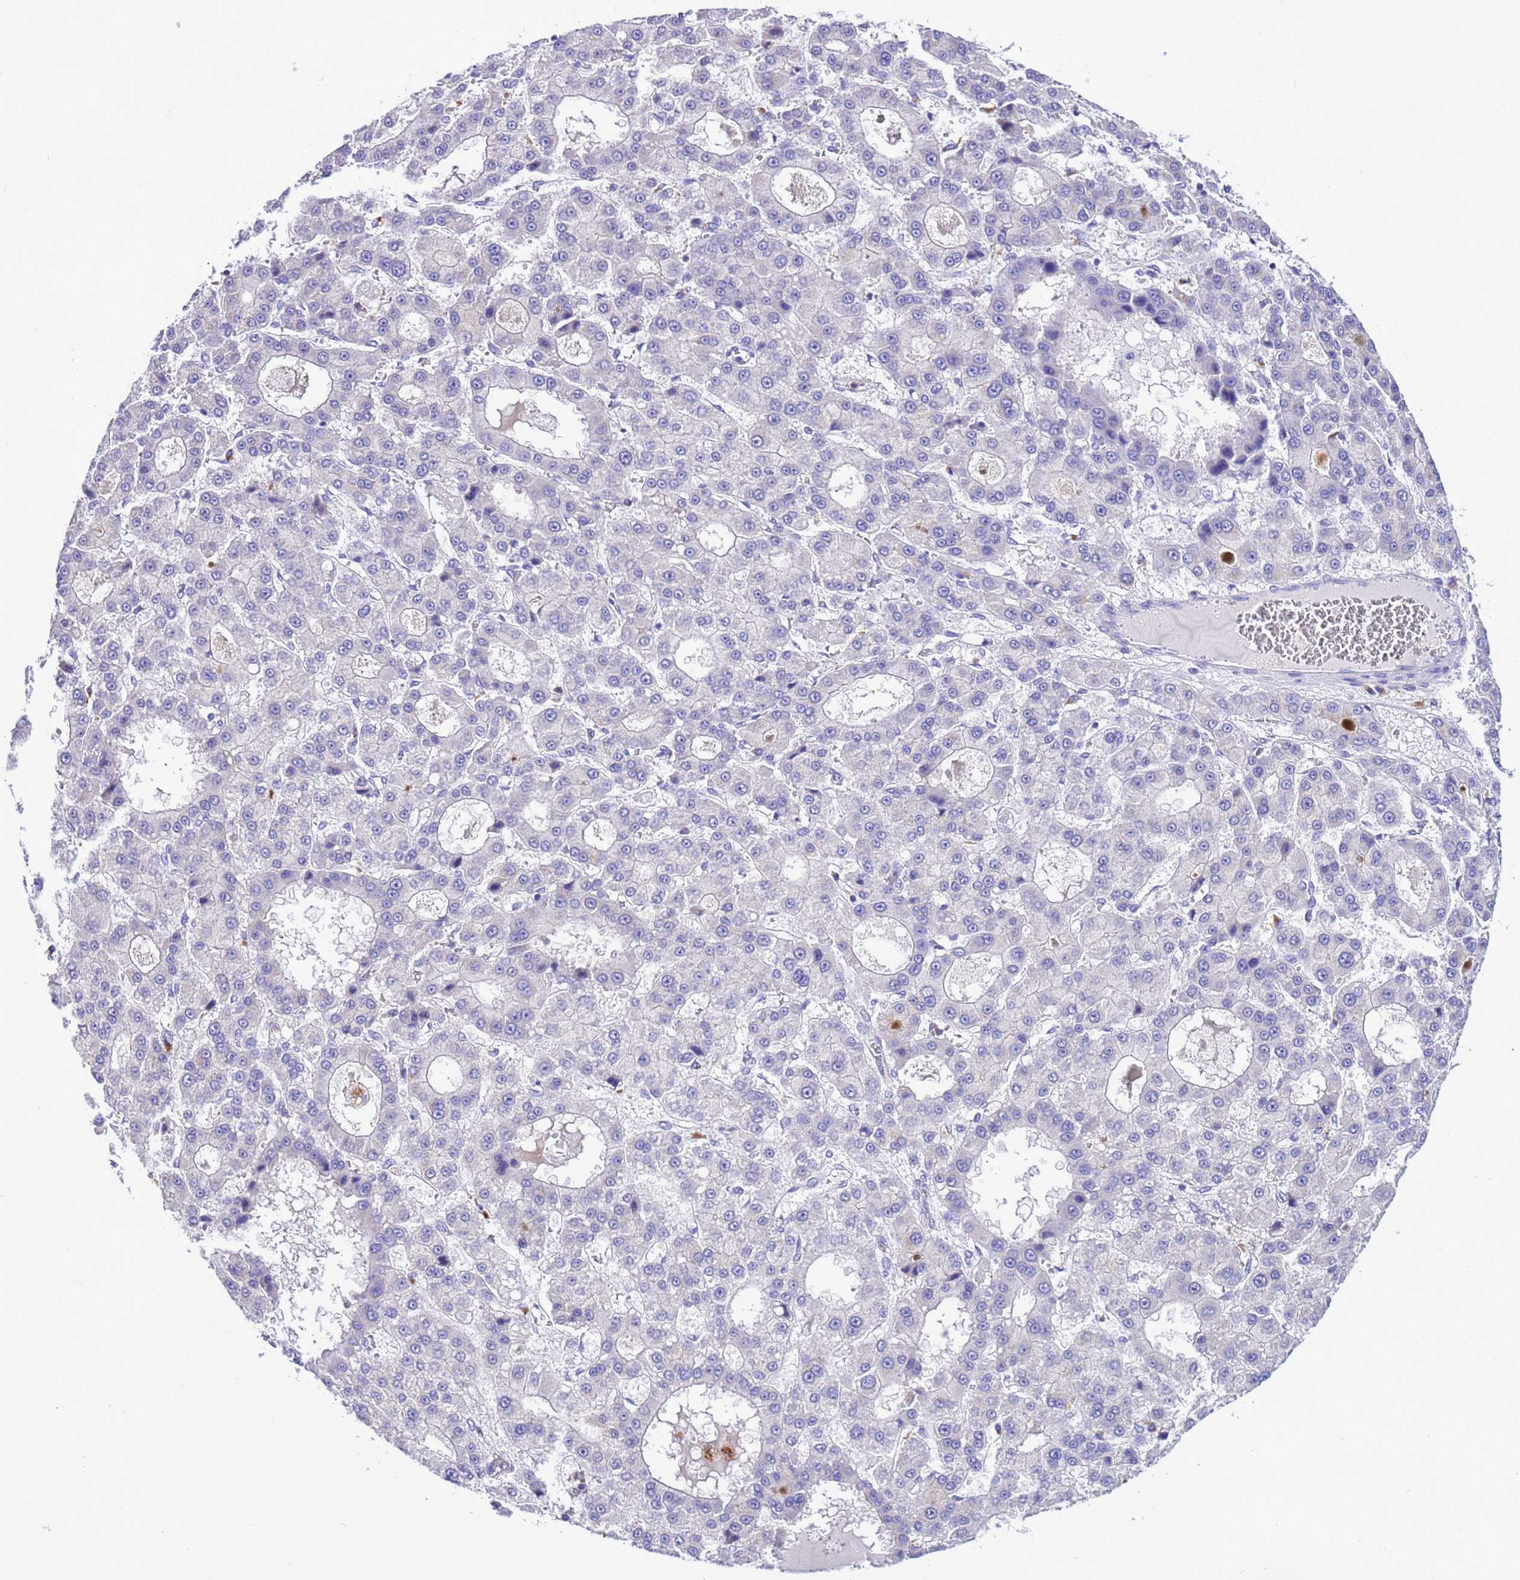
{"staining": {"intensity": "negative", "quantity": "none", "location": "none"}, "tissue": "liver cancer", "cell_type": "Tumor cells", "image_type": "cancer", "snomed": [{"axis": "morphology", "description": "Carcinoma, Hepatocellular, NOS"}, {"axis": "topography", "description": "Liver"}], "caption": "Immunohistochemical staining of human liver cancer (hepatocellular carcinoma) demonstrates no significant expression in tumor cells.", "gene": "KICS2", "patient": {"sex": "male", "age": 70}}